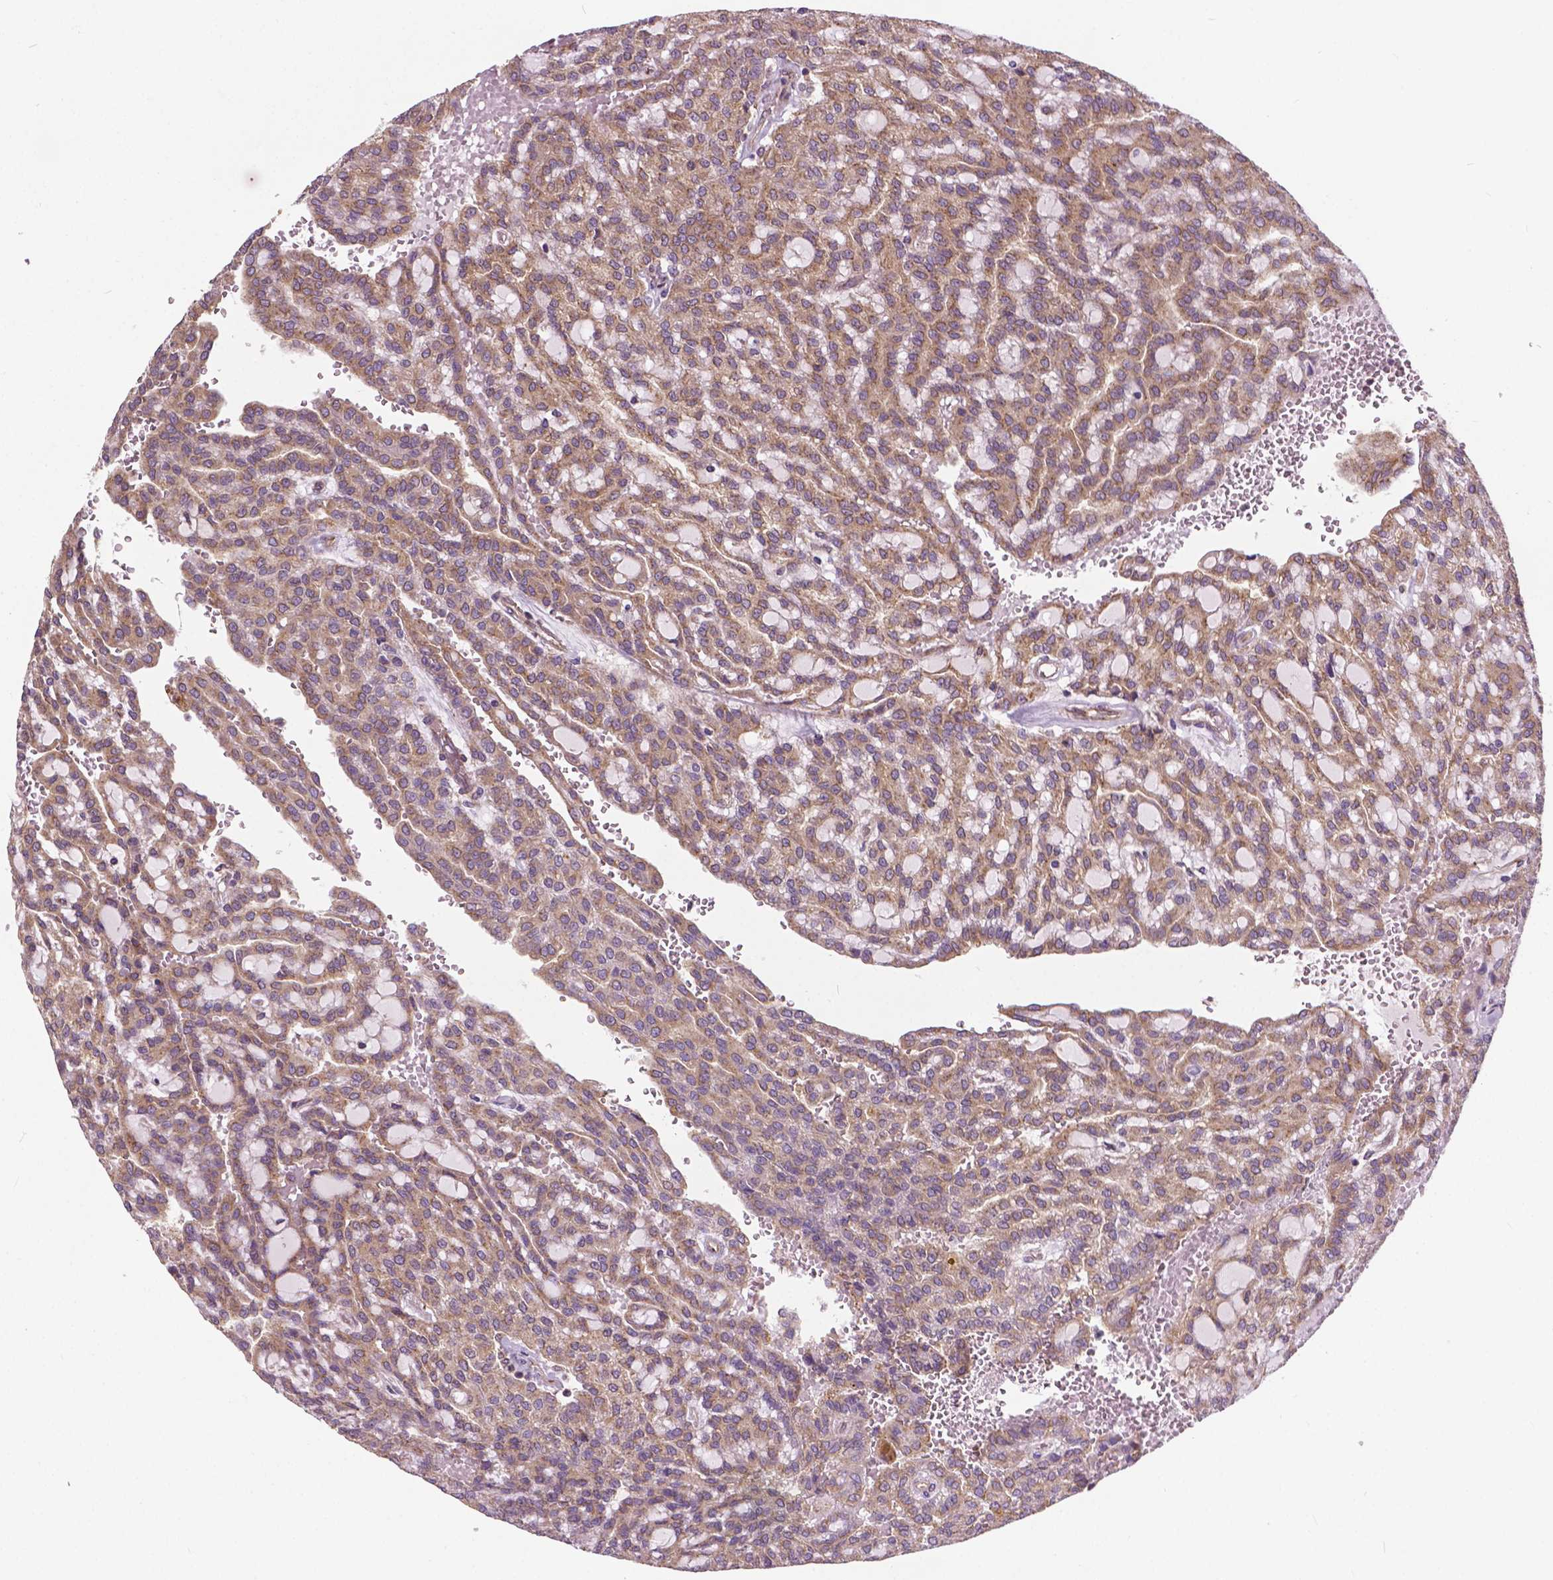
{"staining": {"intensity": "weak", "quantity": ">75%", "location": "cytoplasmic/membranous"}, "tissue": "renal cancer", "cell_type": "Tumor cells", "image_type": "cancer", "snomed": [{"axis": "morphology", "description": "Adenocarcinoma, NOS"}, {"axis": "topography", "description": "Kidney"}], "caption": "Renal cancer (adenocarcinoma) tissue exhibits weak cytoplasmic/membranous positivity in about >75% of tumor cells, visualized by immunohistochemistry. (DAB IHC with brightfield microscopy, high magnification).", "gene": "MZT1", "patient": {"sex": "male", "age": 63}}